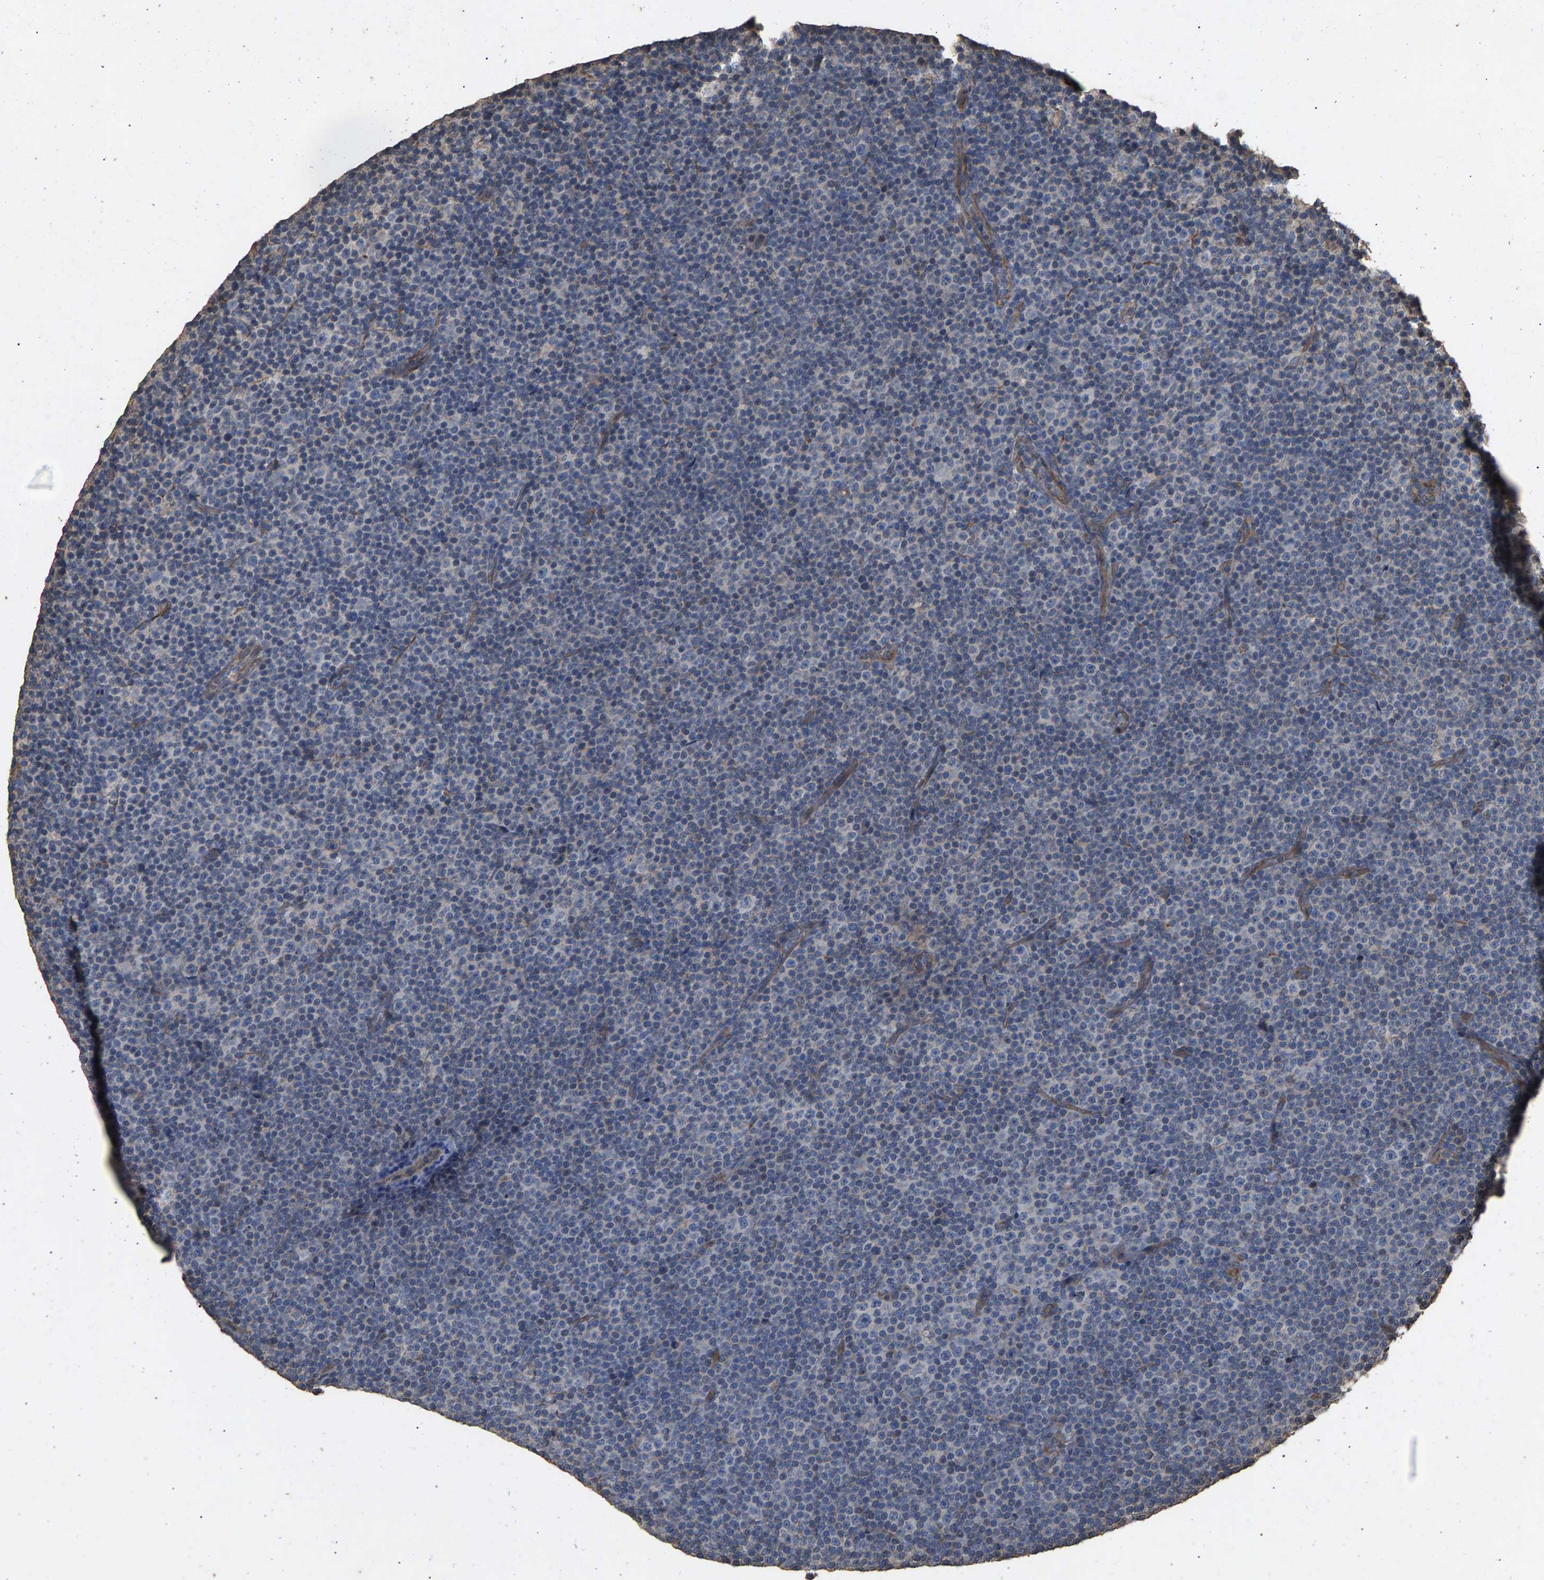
{"staining": {"intensity": "negative", "quantity": "none", "location": "none"}, "tissue": "lymphoma", "cell_type": "Tumor cells", "image_type": "cancer", "snomed": [{"axis": "morphology", "description": "Malignant lymphoma, non-Hodgkin's type, Low grade"}, {"axis": "topography", "description": "Lymph node"}], "caption": "Immunohistochemistry (IHC) image of neoplastic tissue: human lymphoma stained with DAB (3,3'-diaminobenzidine) reveals no significant protein staining in tumor cells.", "gene": "HTRA3", "patient": {"sex": "female", "age": 67}}